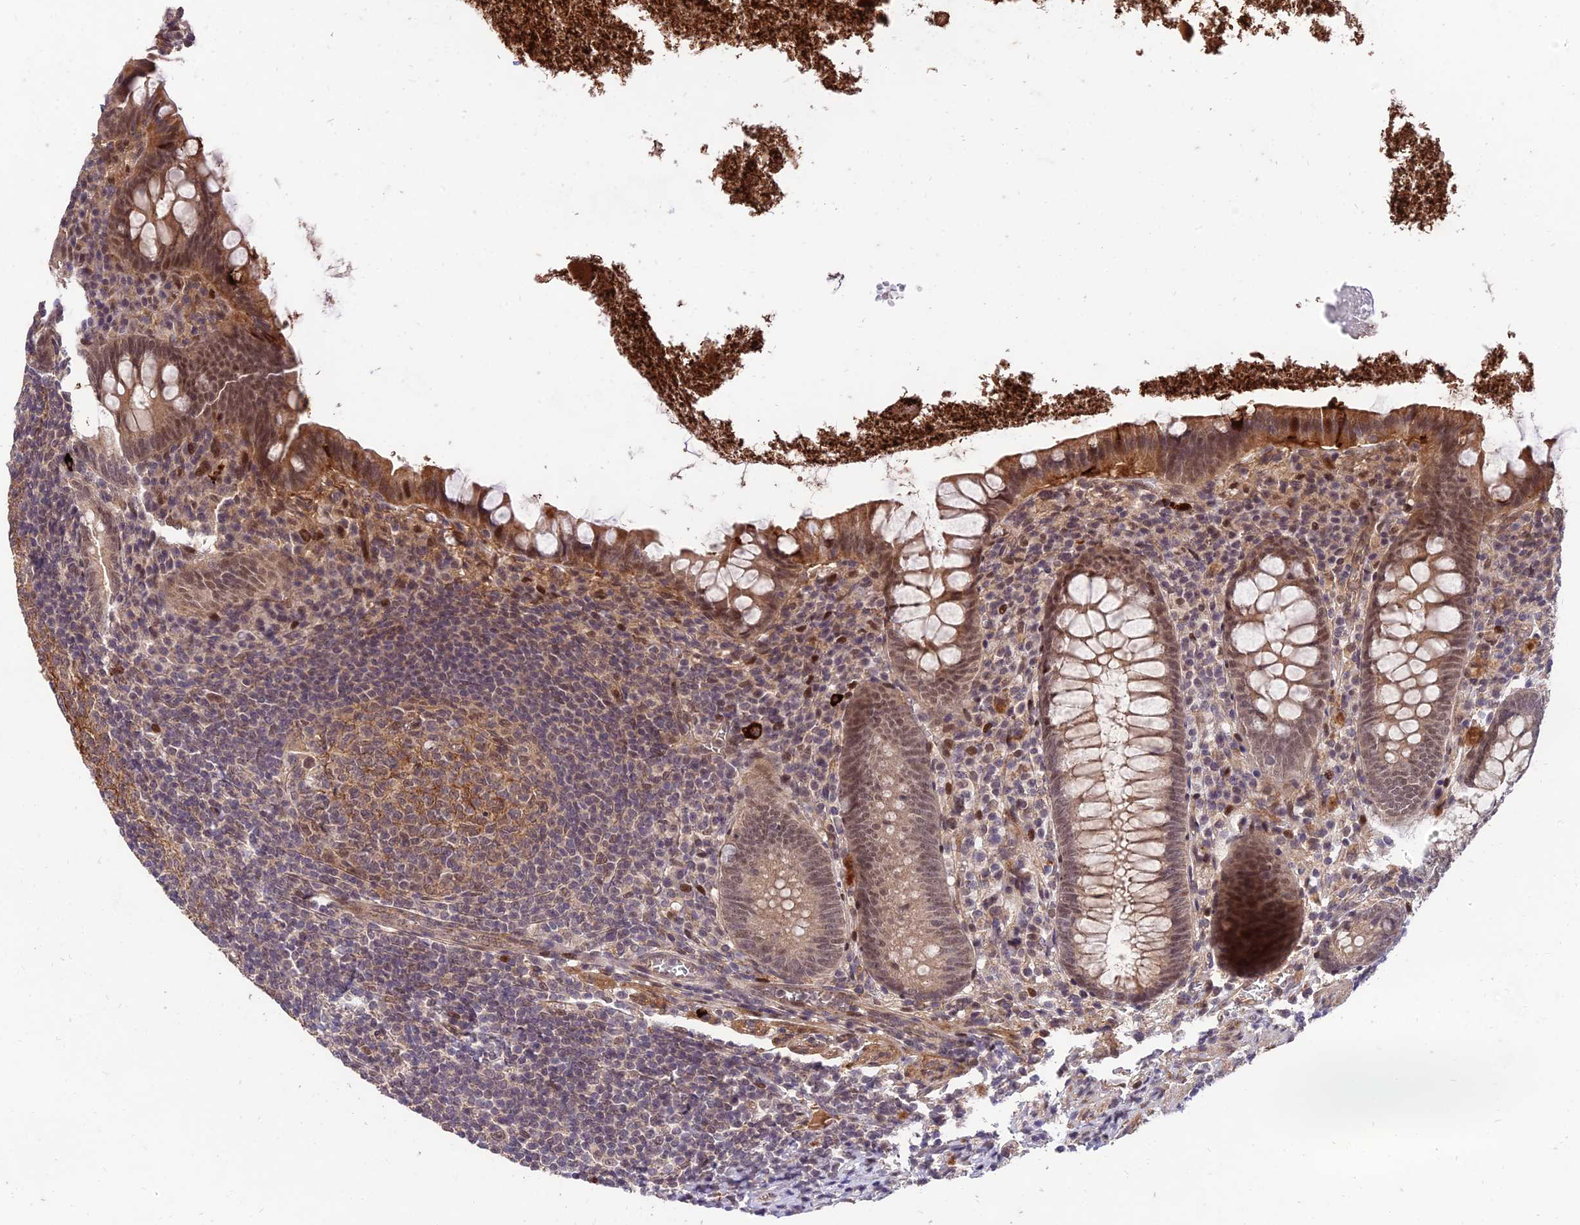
{"staining": {"intensity": "moderate", "quantity": ">75%", "location": "cytoplasmic/membranous,nuclear"}, "tissue": "appendix", "cell_type": "Glandular cells", "image_type": "normal", "snomed": [{"axis": "morphology", "description": "Normal tissue, NOS"}, {"axis": "topography", "description": "Appendix"}], "caption": "High-power microscopy captured an immunohistochemistry (IHC) micrograph of normal appendix, revealing moderate cytoplasmic/membranous,nuclear positivity in approximately >75% of glandular cells. The protein is shown in brown color, while the nuclei are stained blue.", "gene": "ZNF85", "patient": {"sex": "female", "age": 51}}